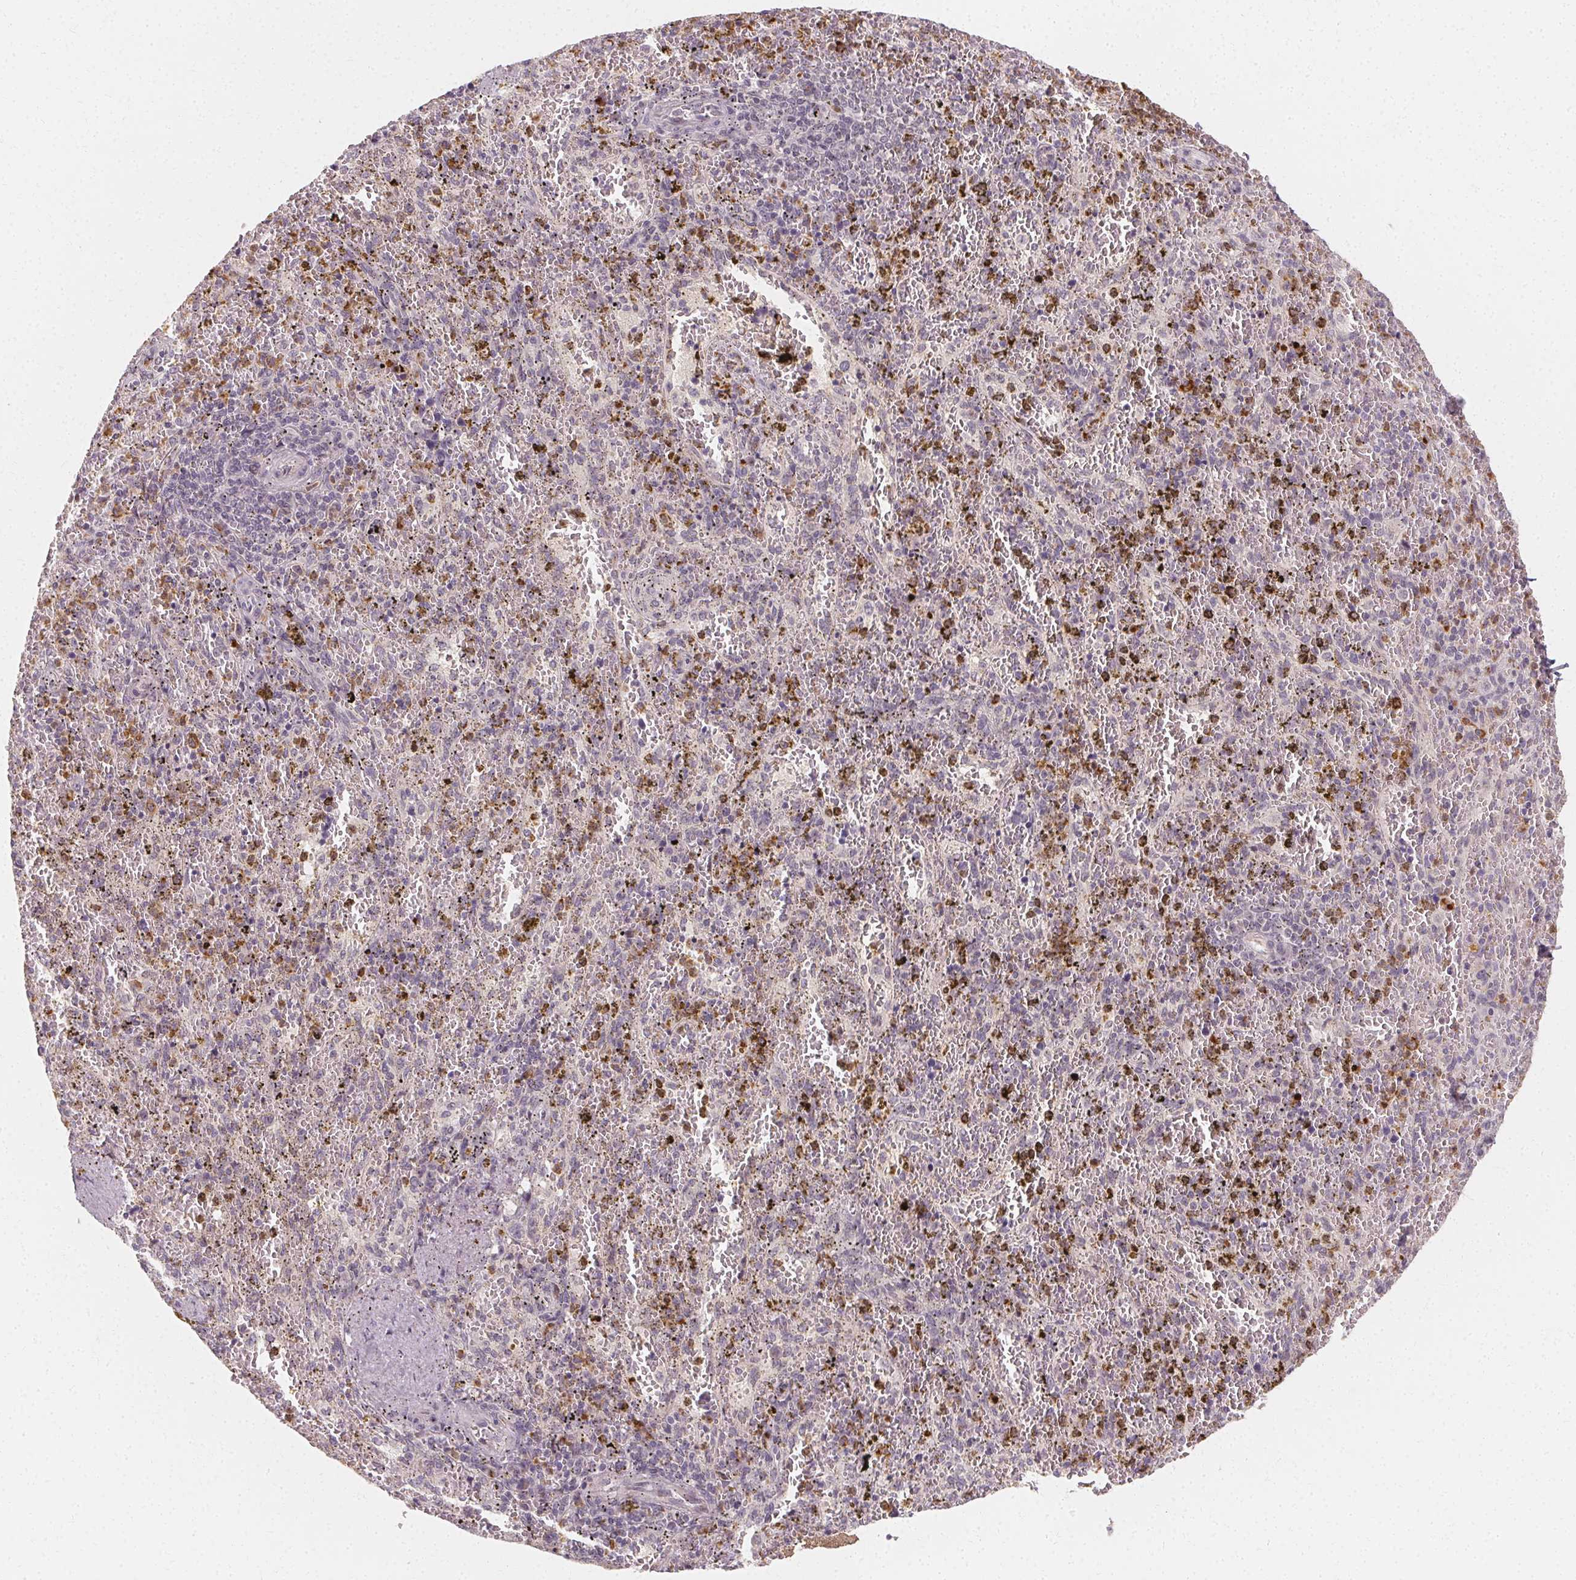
{"staining": {"intensity": "moderate", "quantity": "<25%", "location": "cytoplasmic/membranous"}, "tissue": "spleen", "cell_type": "Cells in red pulp", "image_type": "normal", "snomed": [{"axis": "morphology", "description": "Normal tissue, NOS"}, {"axis": "topography", "description": "Spleen"}], "caption": "A low amount of moderate cytoplasmic/membranous staining is seen in approximately <25% of cells in red pulp in unremarkable spleen.", "gene": "CLCNKA", "patient": {"sex": "female", "age": 50}}